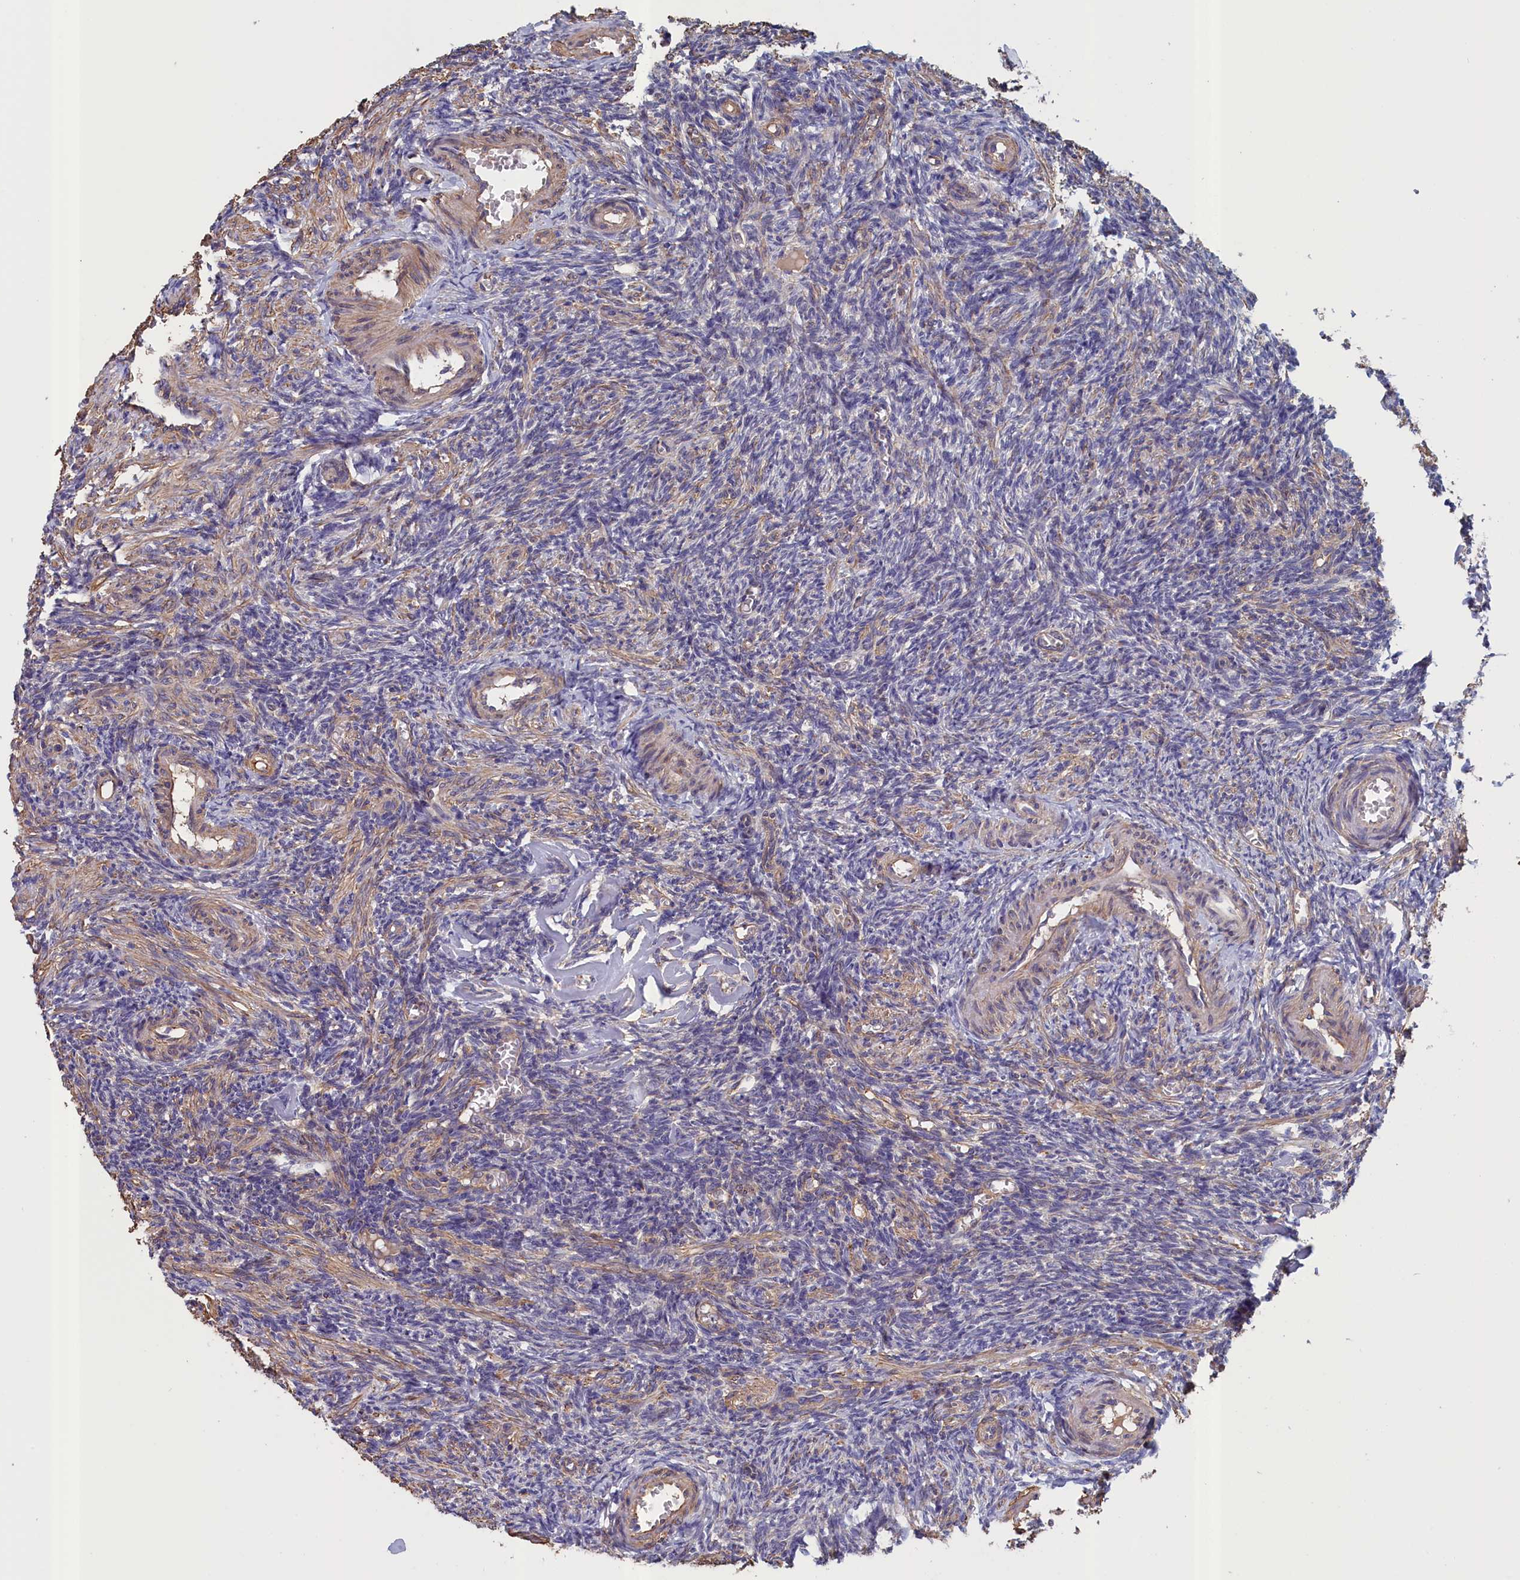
{"staining": {"intensity": "moderate", "quantity": "<25%", "location": "cytoplasmic/membranous"}, "tissue": "ovary", "cell_type": "Follicle cells", "image_type": "normal", "snomed": [{"axis": "morphology", "description": "Normal tissue, NOS"}, {"axis": "topography", "description": "Ovary"}], "caption": "Immunohistochemical staining of unremarkable ovary reveals moderate cytoplasmic/membranous protein staining in approximately <25% of follicle cells. Using DAB (brown) and hematoxylin (blue) stains, captured at high magnification using brightfield microscopy.", "gene": "ANKRD2", "patient": {"sex": "female", "age": 27}}